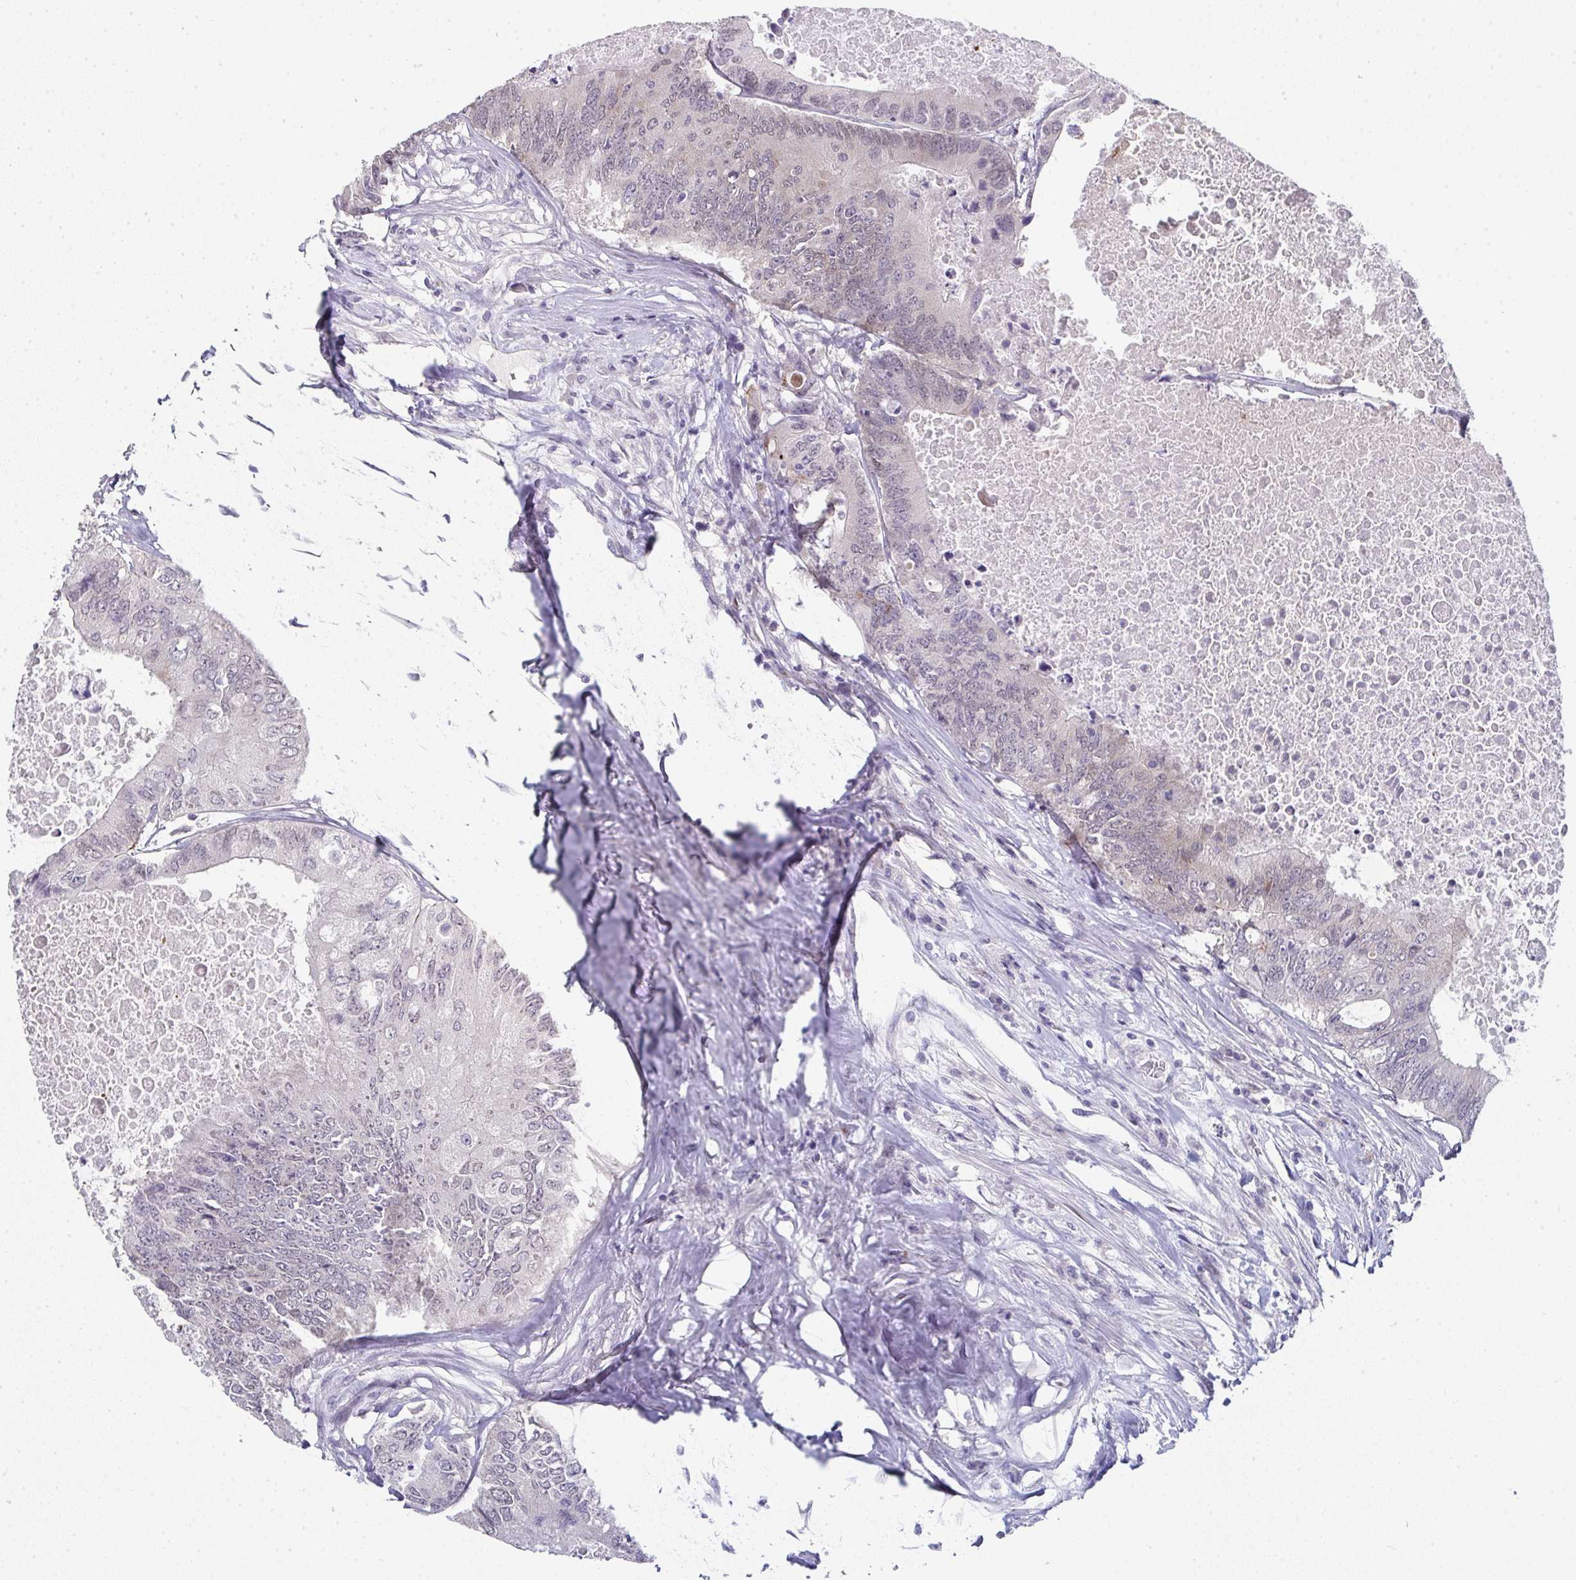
{"staining": {"intensity": "weak", "quantity": "<25%", "location": "nuclear"}, "tissue": "colorectal cancer", "cell_type": "Tumor cells", "image_type": "cancer", "snomed": [{"axis": "morphology", "description": "Adenocarcinoma, NOS"}, {"axis": "topography", "description": "Colon"}], "caption": "Colorectal cancer (adenocarcinoma) stained for a protein using immunohistochemistry demonstrates no staining tumor cells.", "gene": "A1CF", "patient": {"sex": "male", "age": 71}}